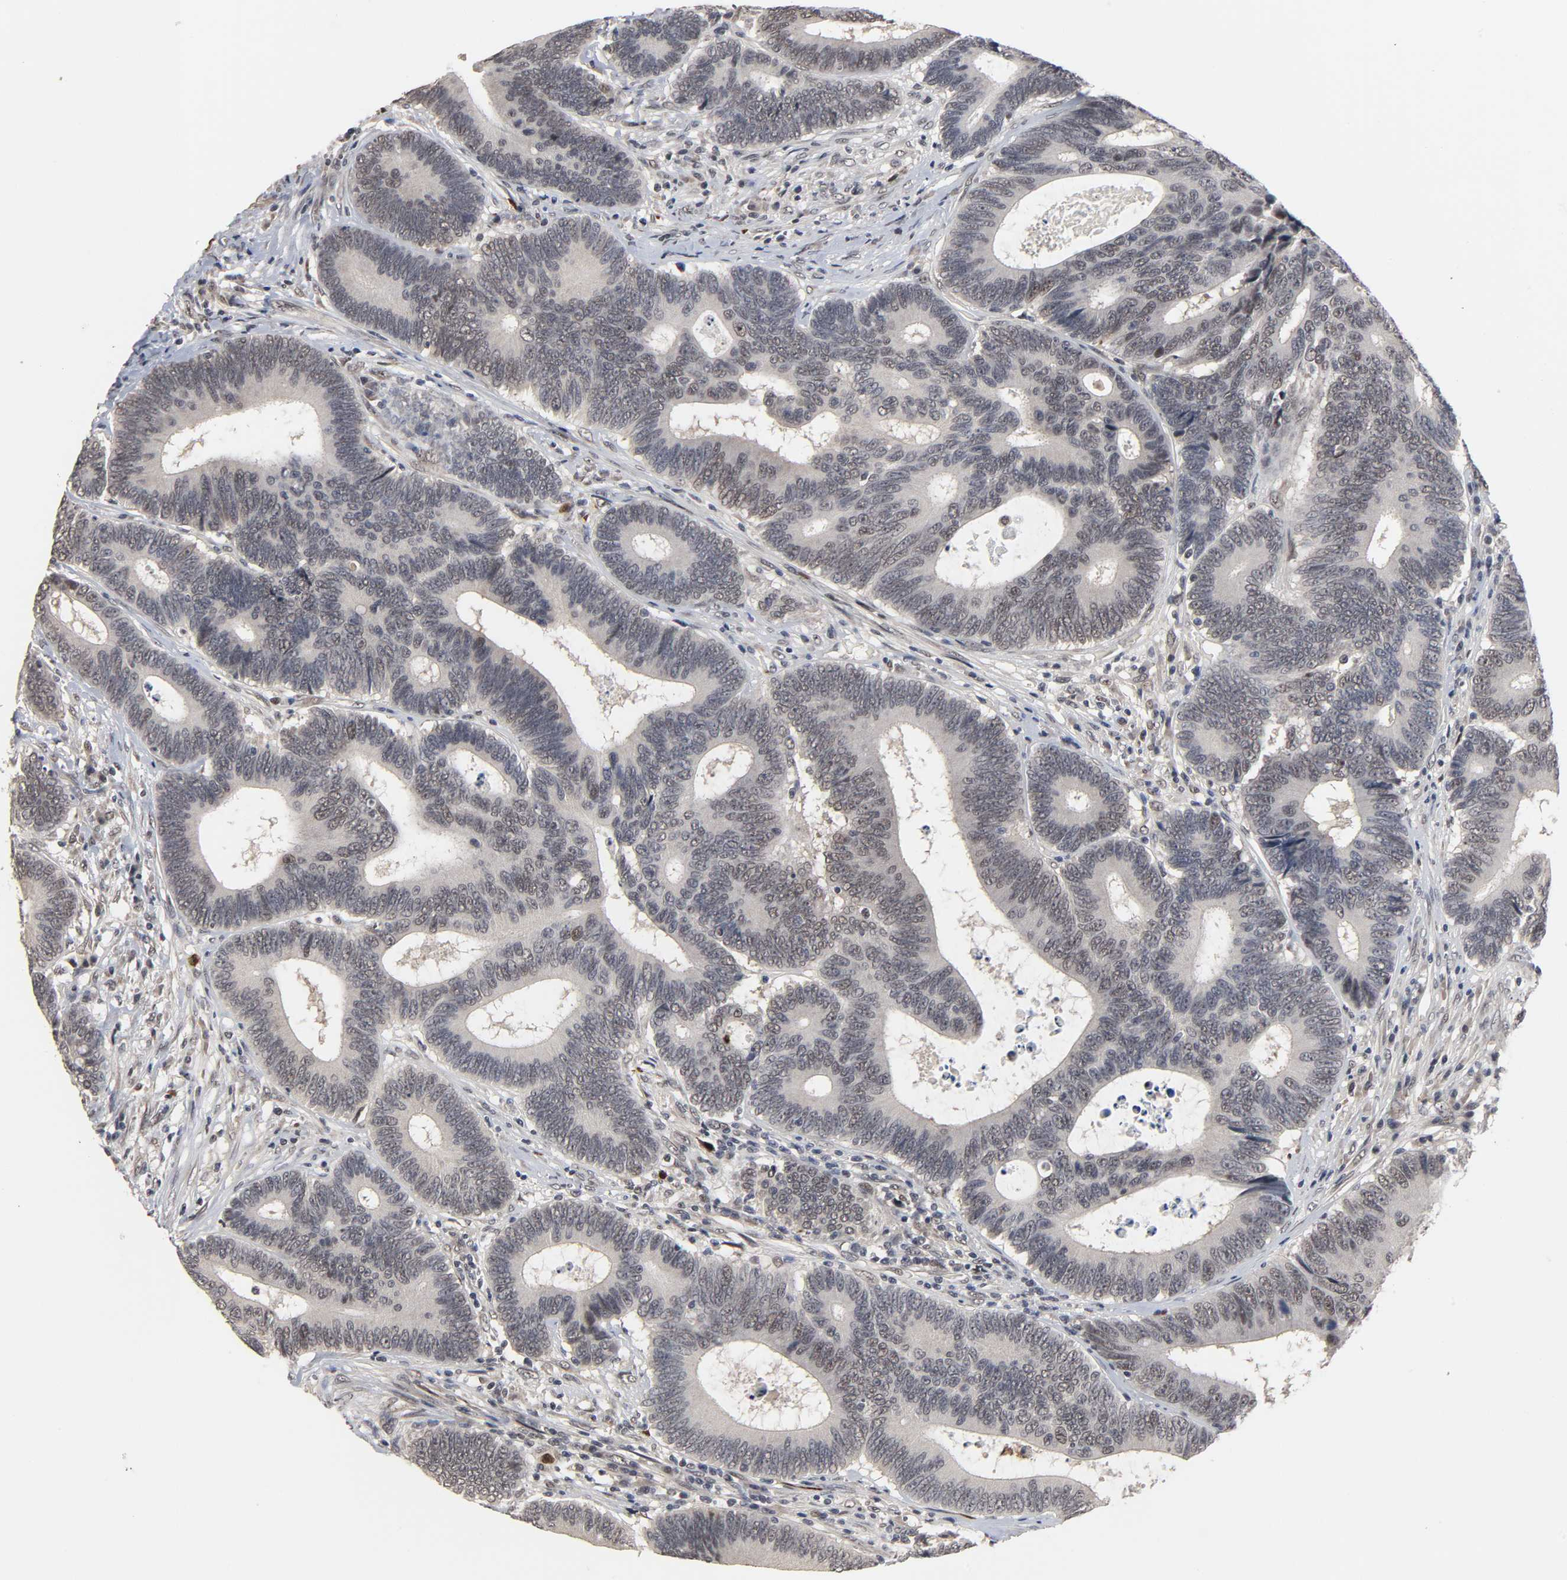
{"staining": {"intensity": "weak", "quantity": "<25%", "location": "nuclear"}, "tissue": "colorectal cancer", "cell_type": "Tumor cells", "image_type": "cancer", "snomed": [{"axis": "morphology", "description": "Adenocarcinoma, NOS"}, {"axis": "topography", "description": "Colon"}], "caption": "High magnification brightfield microscopy of colorectal cancer stained with DAB (3,3'-diaminobenzidine) (brown) and counterstained with hematoxylin (blue): tumor cells show no significant staining.", "gene": "RTL5", "patient": {"sex": "female", "age": 78}}